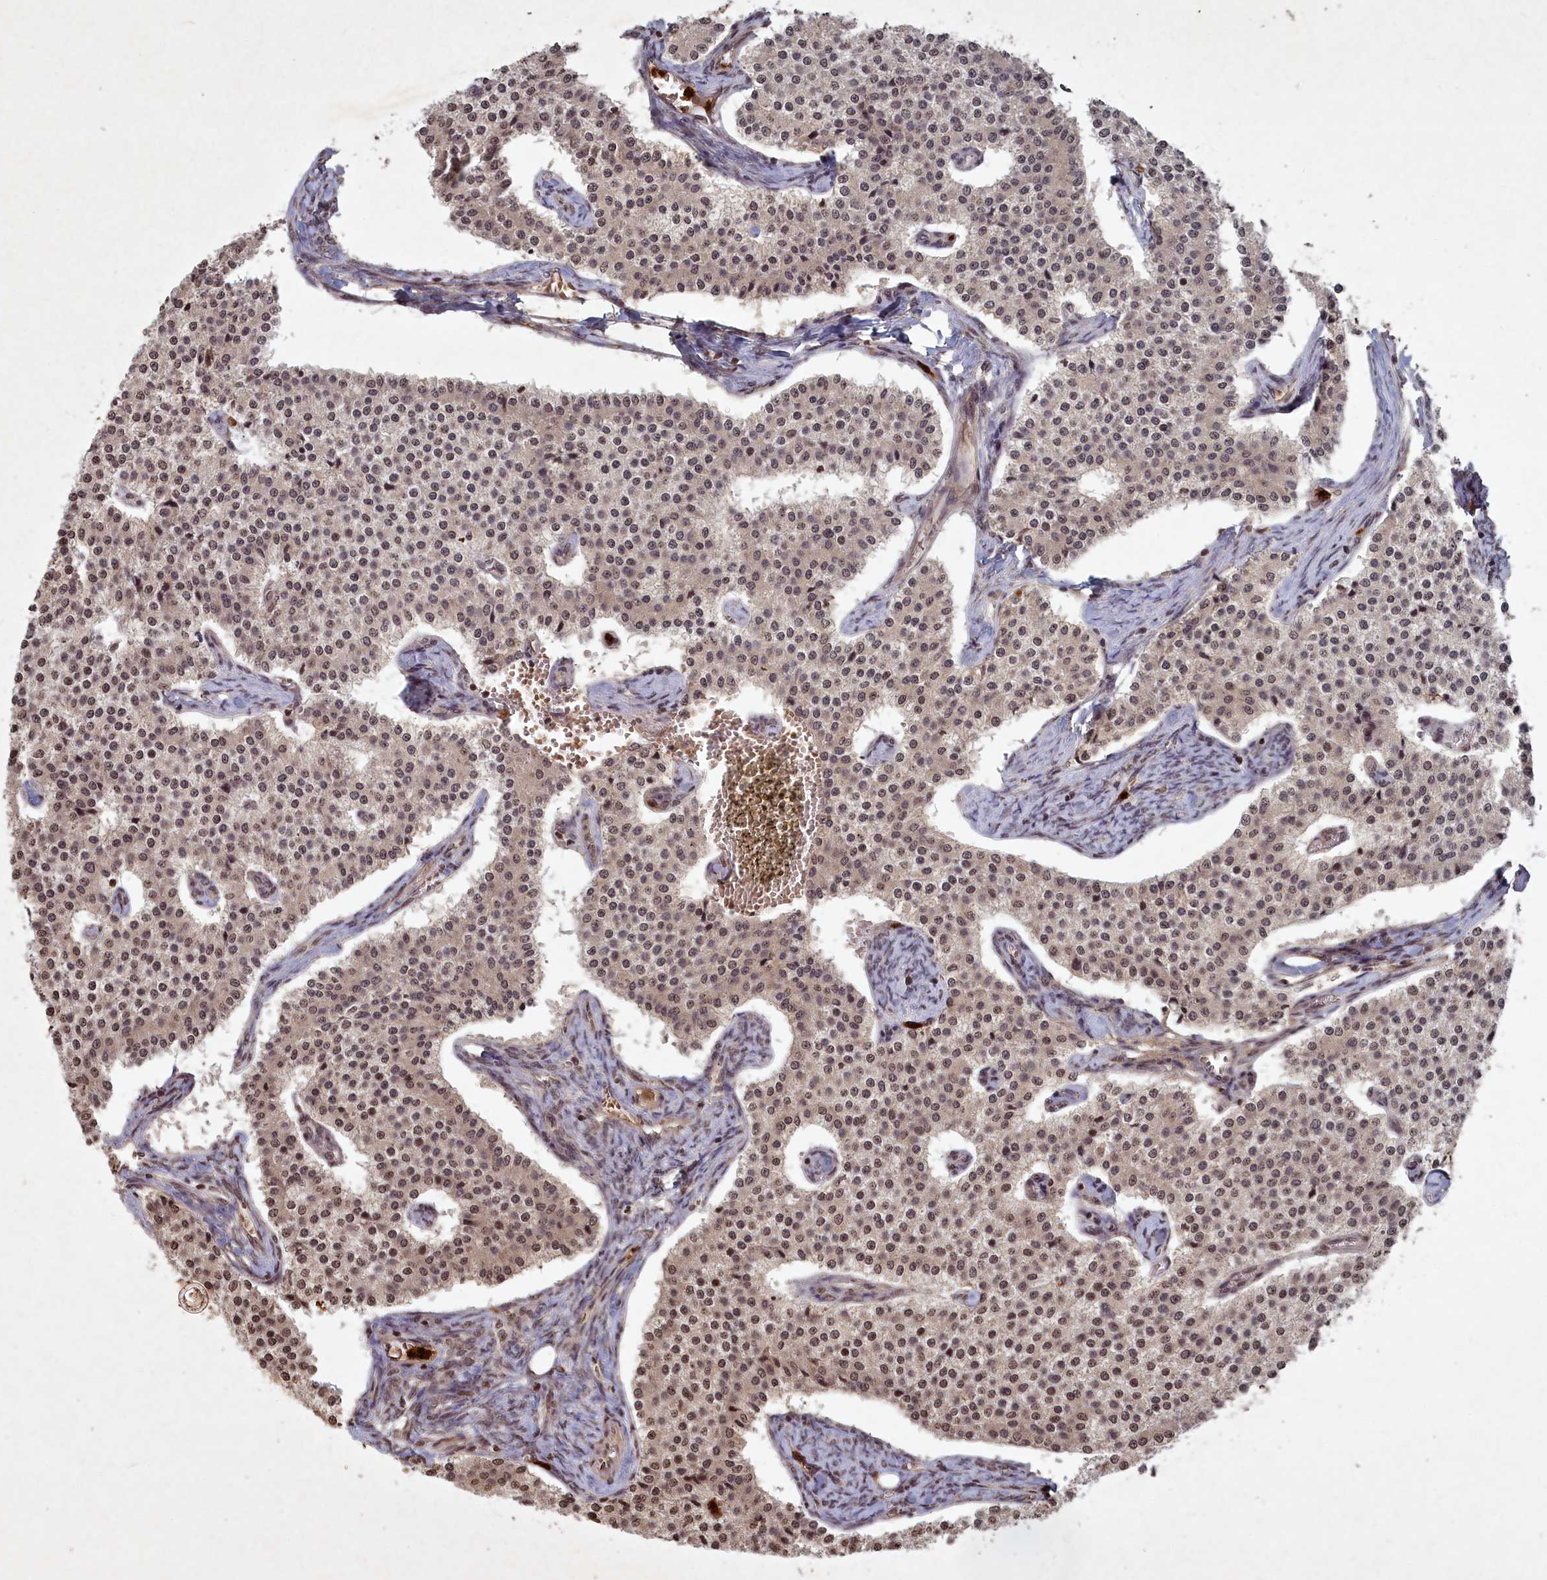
{"staining": {"intensity": "weak", "quantity": ">75%", "location": "nuclear"}, "tissue": "carcinoid", "cell_type": "Tumor cells", "image_type": "cancer", "snomed": [{"axis": "morphology", "description": "Carcinoid, malignant, NOS"}, {"axis": "topography", "description": "Colon"}], "caption": "This is a histology image of IHC staining of carcinoid (malignant), which shows weak expression in the nuclear of tumor cells.", "gene": "SRMS", "patient": {"sex": "female", "age": 52}}